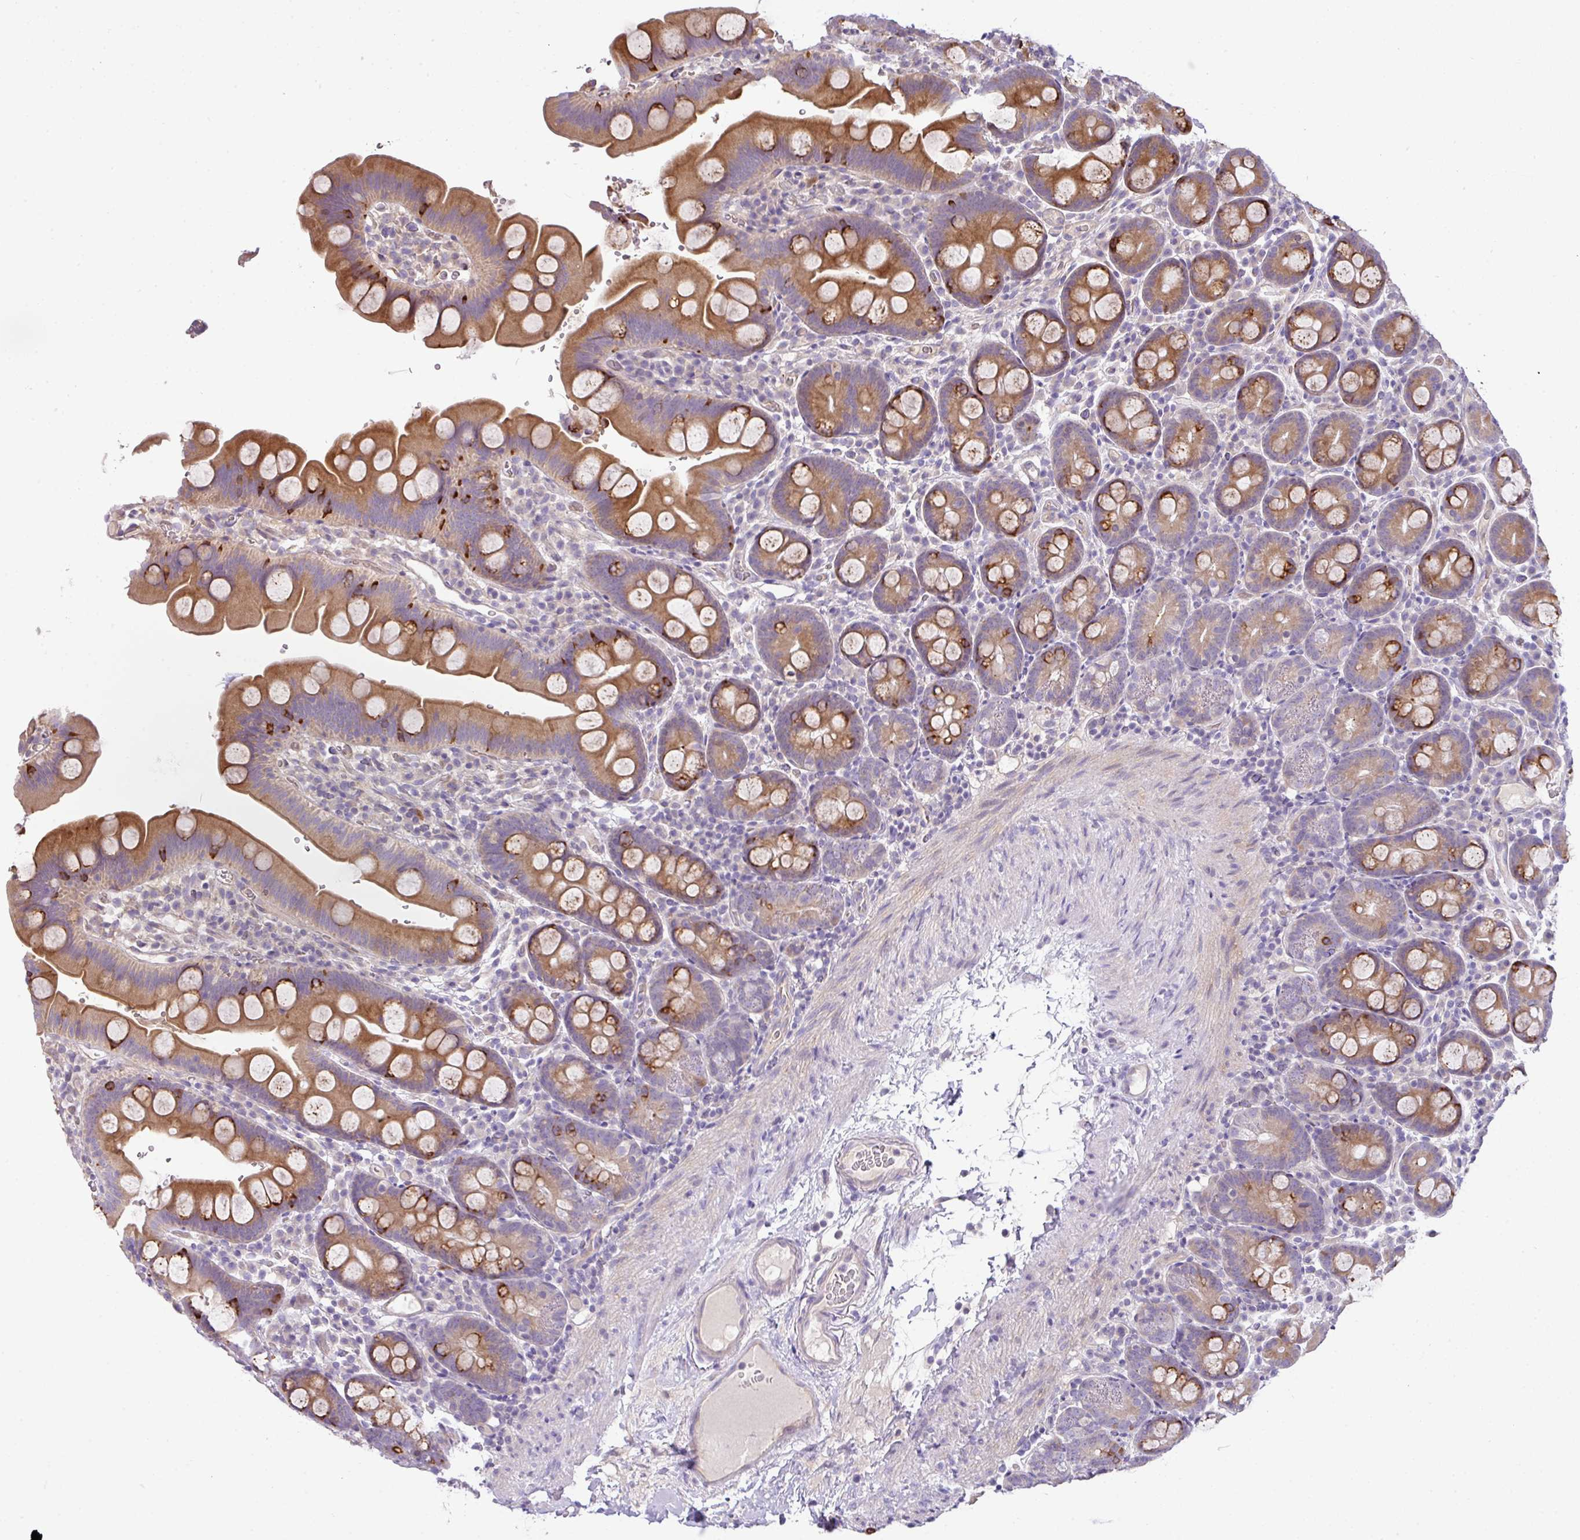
{"staining": {"intensity": "moderate", "quantity": ">75%", "location": "cytoplasmic/membranous"}, "tissue": "small intestine", "cell_type": "Glandular cells", "image_type": "normal", "snomed": [{"axis": "morphology", "description": "Normal tissue, NOS"}, {"axis": "topography", "description": "Small intestine"}], "caption": "DAB immunohistochemical staining of unremarkable small intestine displays moderate cytoplasmic/membranous protein positivity in approximately >75% of glandular cells. (DAB (3,3'-diaminobenzidine) = brown stain, brightfield microscopy at high magnification).", "gene": "PIK3R5", "patient": {"sex": "female", "age": 68}}